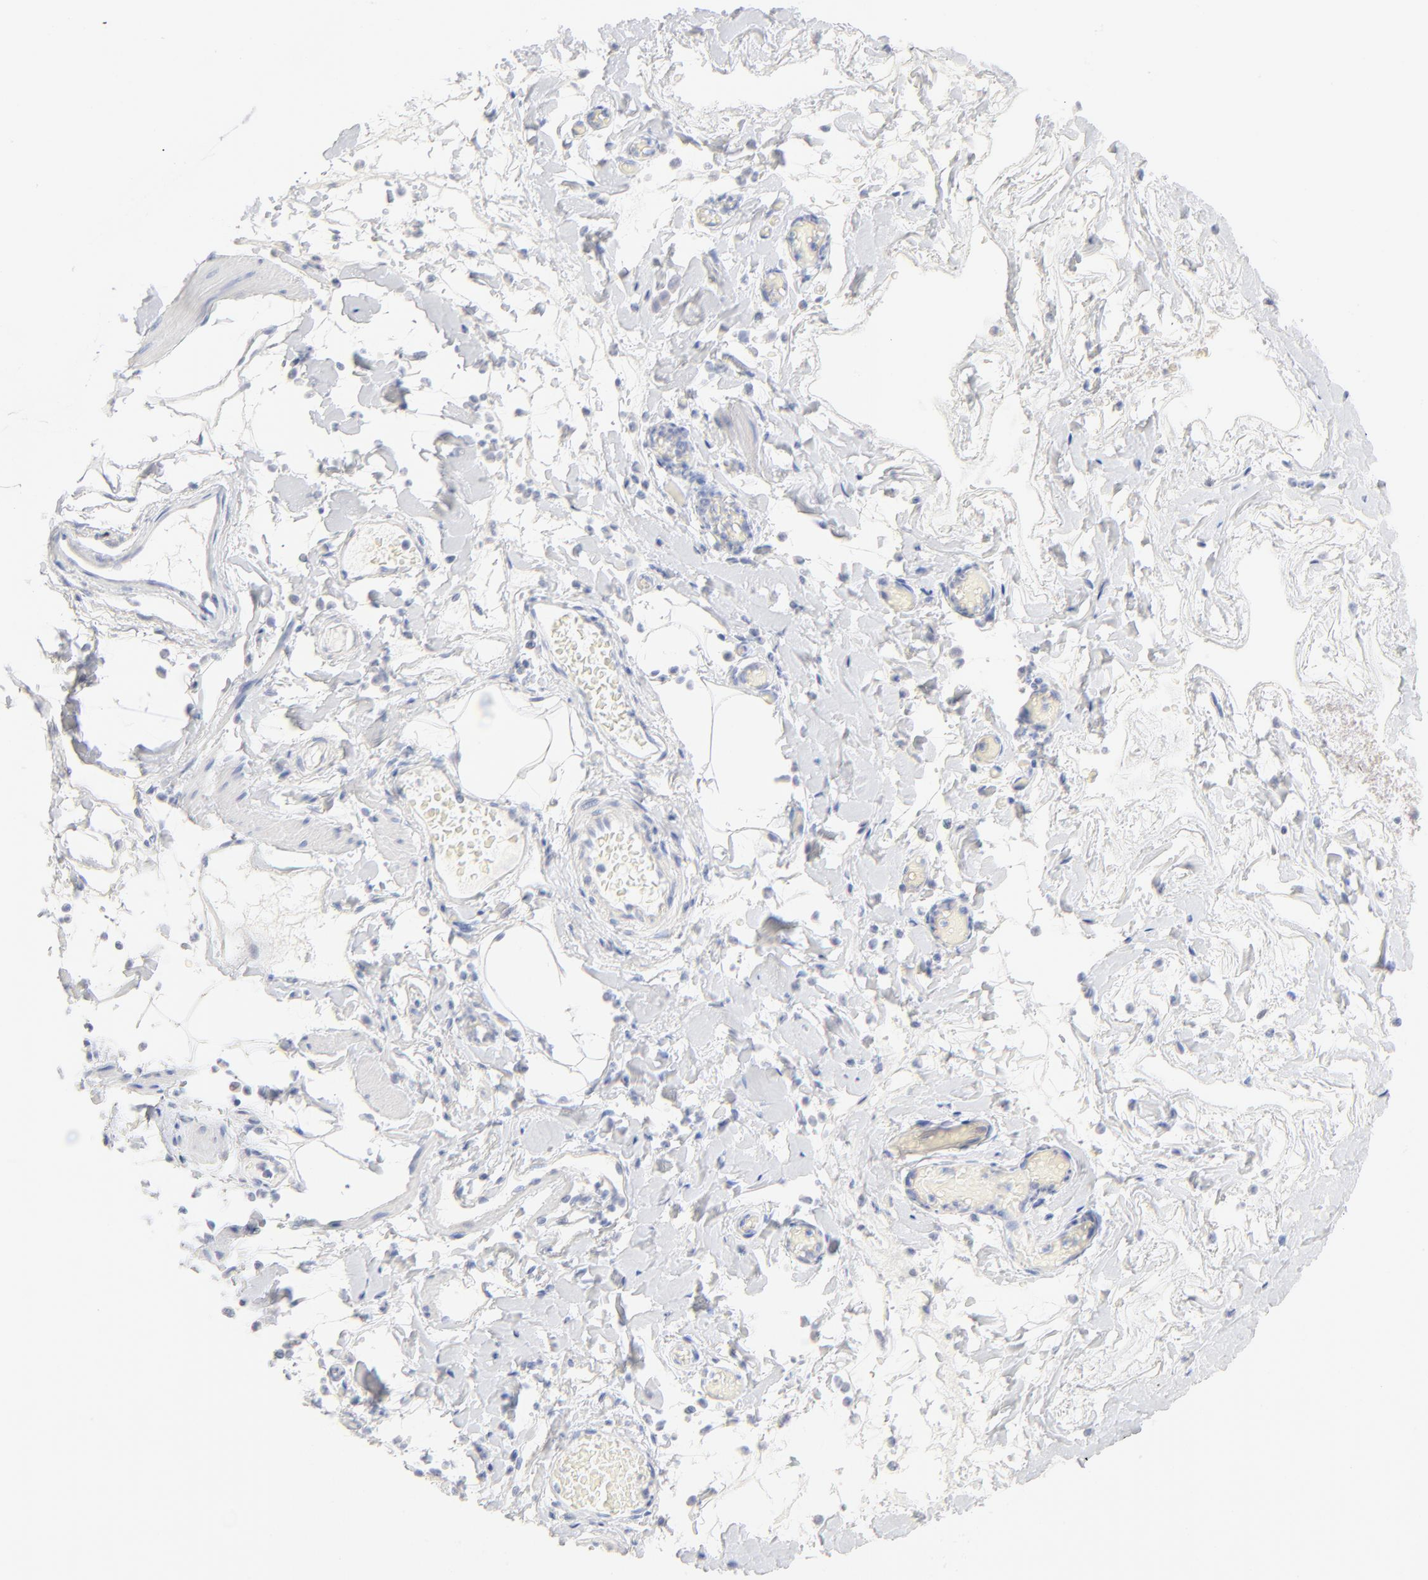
{"staining": {"intensity": "negative", "quantity": "none", "location": "none"}, "tissue": "smooth muscle", "cell_type": "Smooth muscle cells", "image_type": "normal", "snomed": [{"axis": "morphology", "description": "Normal tissue, NOS"}, {"axis": "topography", "description": "Smooth muscle"}, {"axis": "topography", "description": "Colon"}], "caption": "DAB immunohistochemical staining of benign smooth muscle demonstrates no significant positivity in smooth muscle cells. Brightfield microscopy of immunohistochemistry stained with DAB (3,3'-diaminobenzidine) (brown) and hematoxylin (blue), captured at high magnification.", "gene": "ONECUT1", "patient": {"sex": "male", "age": 67}}